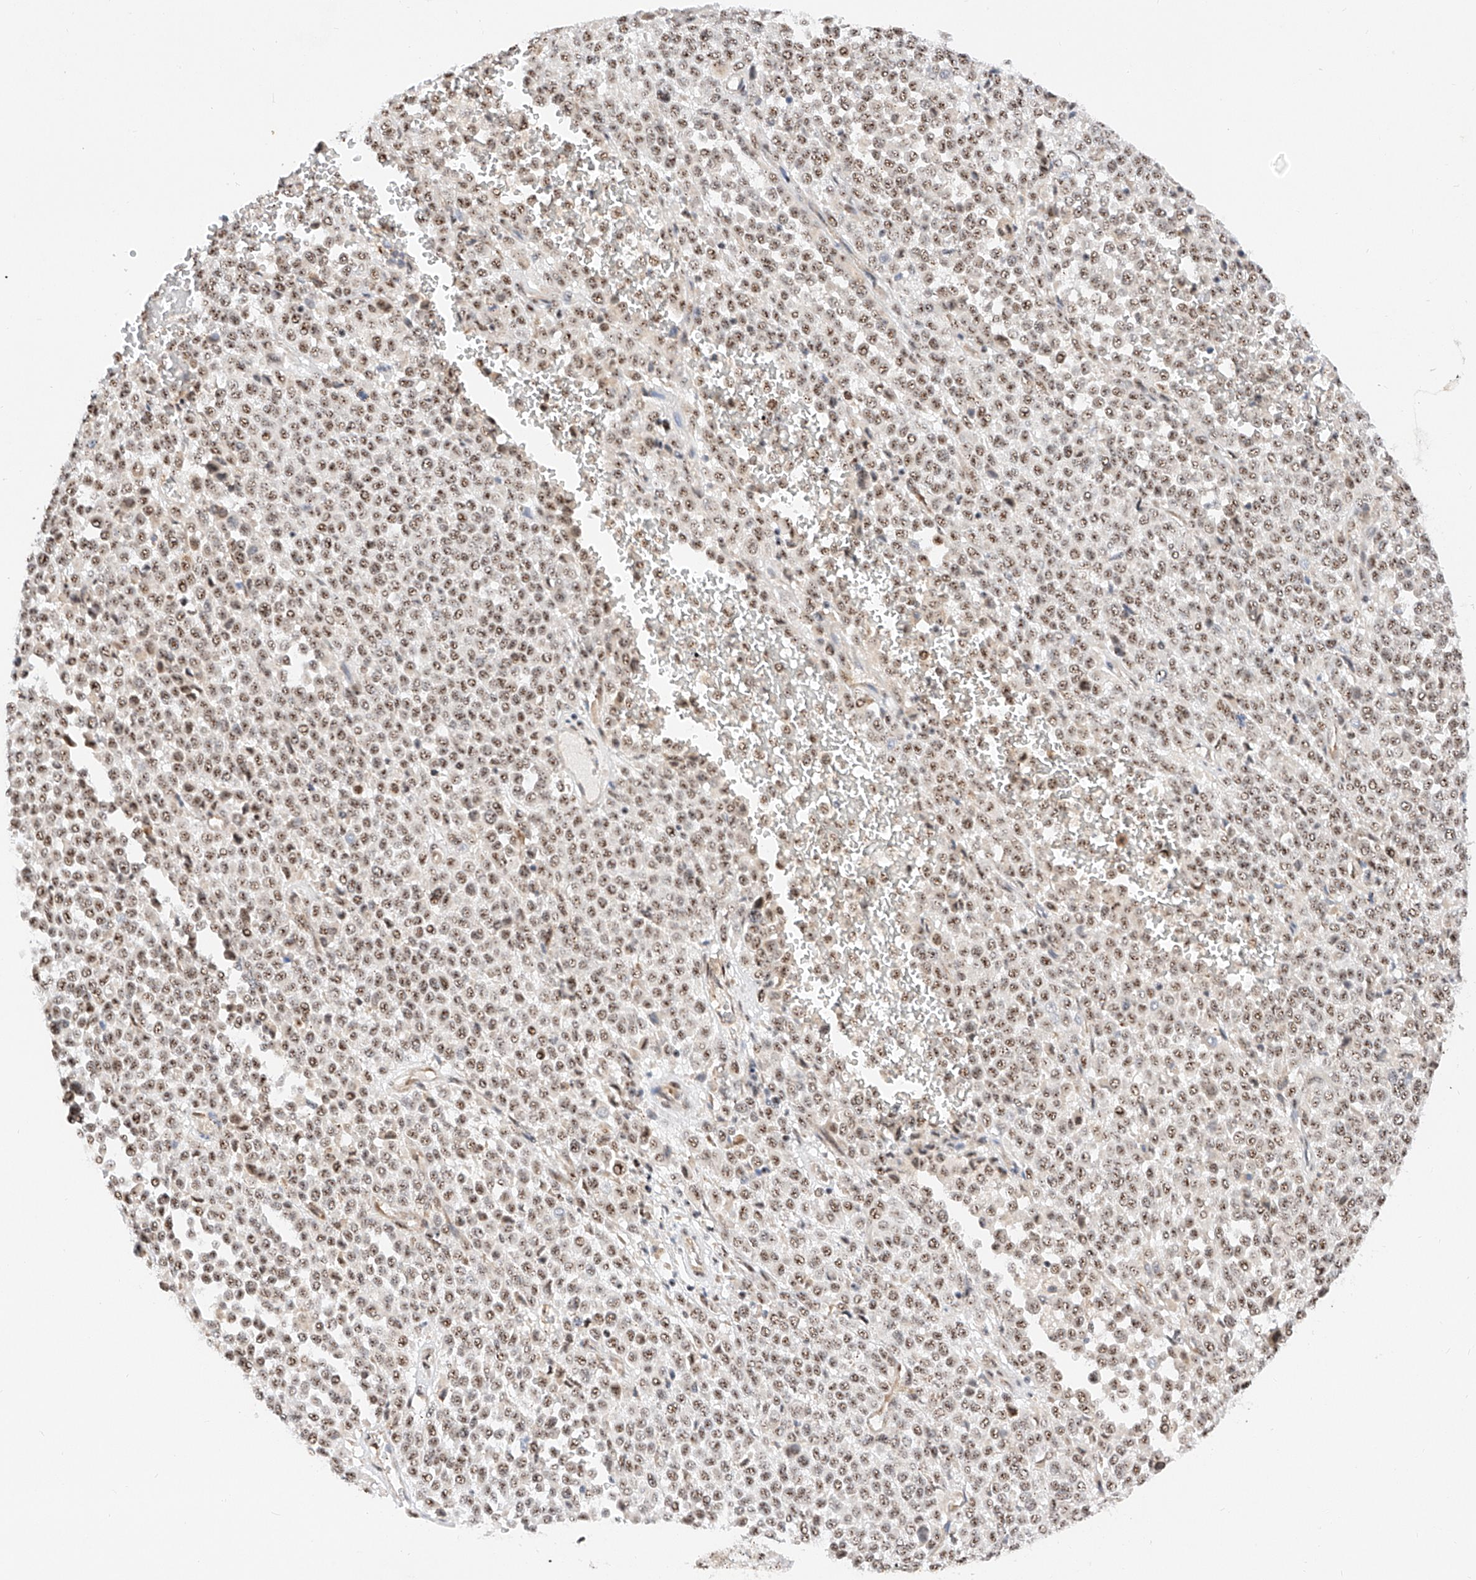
{"staining": {"intensity": "moderate", "quantity": ">75%", "location": "nuclear"}, "tissue": "melanoma", "cell_type": "Tumor cells", "image_type": "cancer", "snomed": [{"axis": "morphology", "description": "Malignant melanoma, Metastatic site"}, {"axis": "topography", "description": "Pancreas"}], "caption": "A medium amount of moderate nuclear staining is appreciated in about >75% of tumor cells in melanoma tissue.", "gene": "ATXN7L2", "patient": {"sex": "female", "age": 30}}